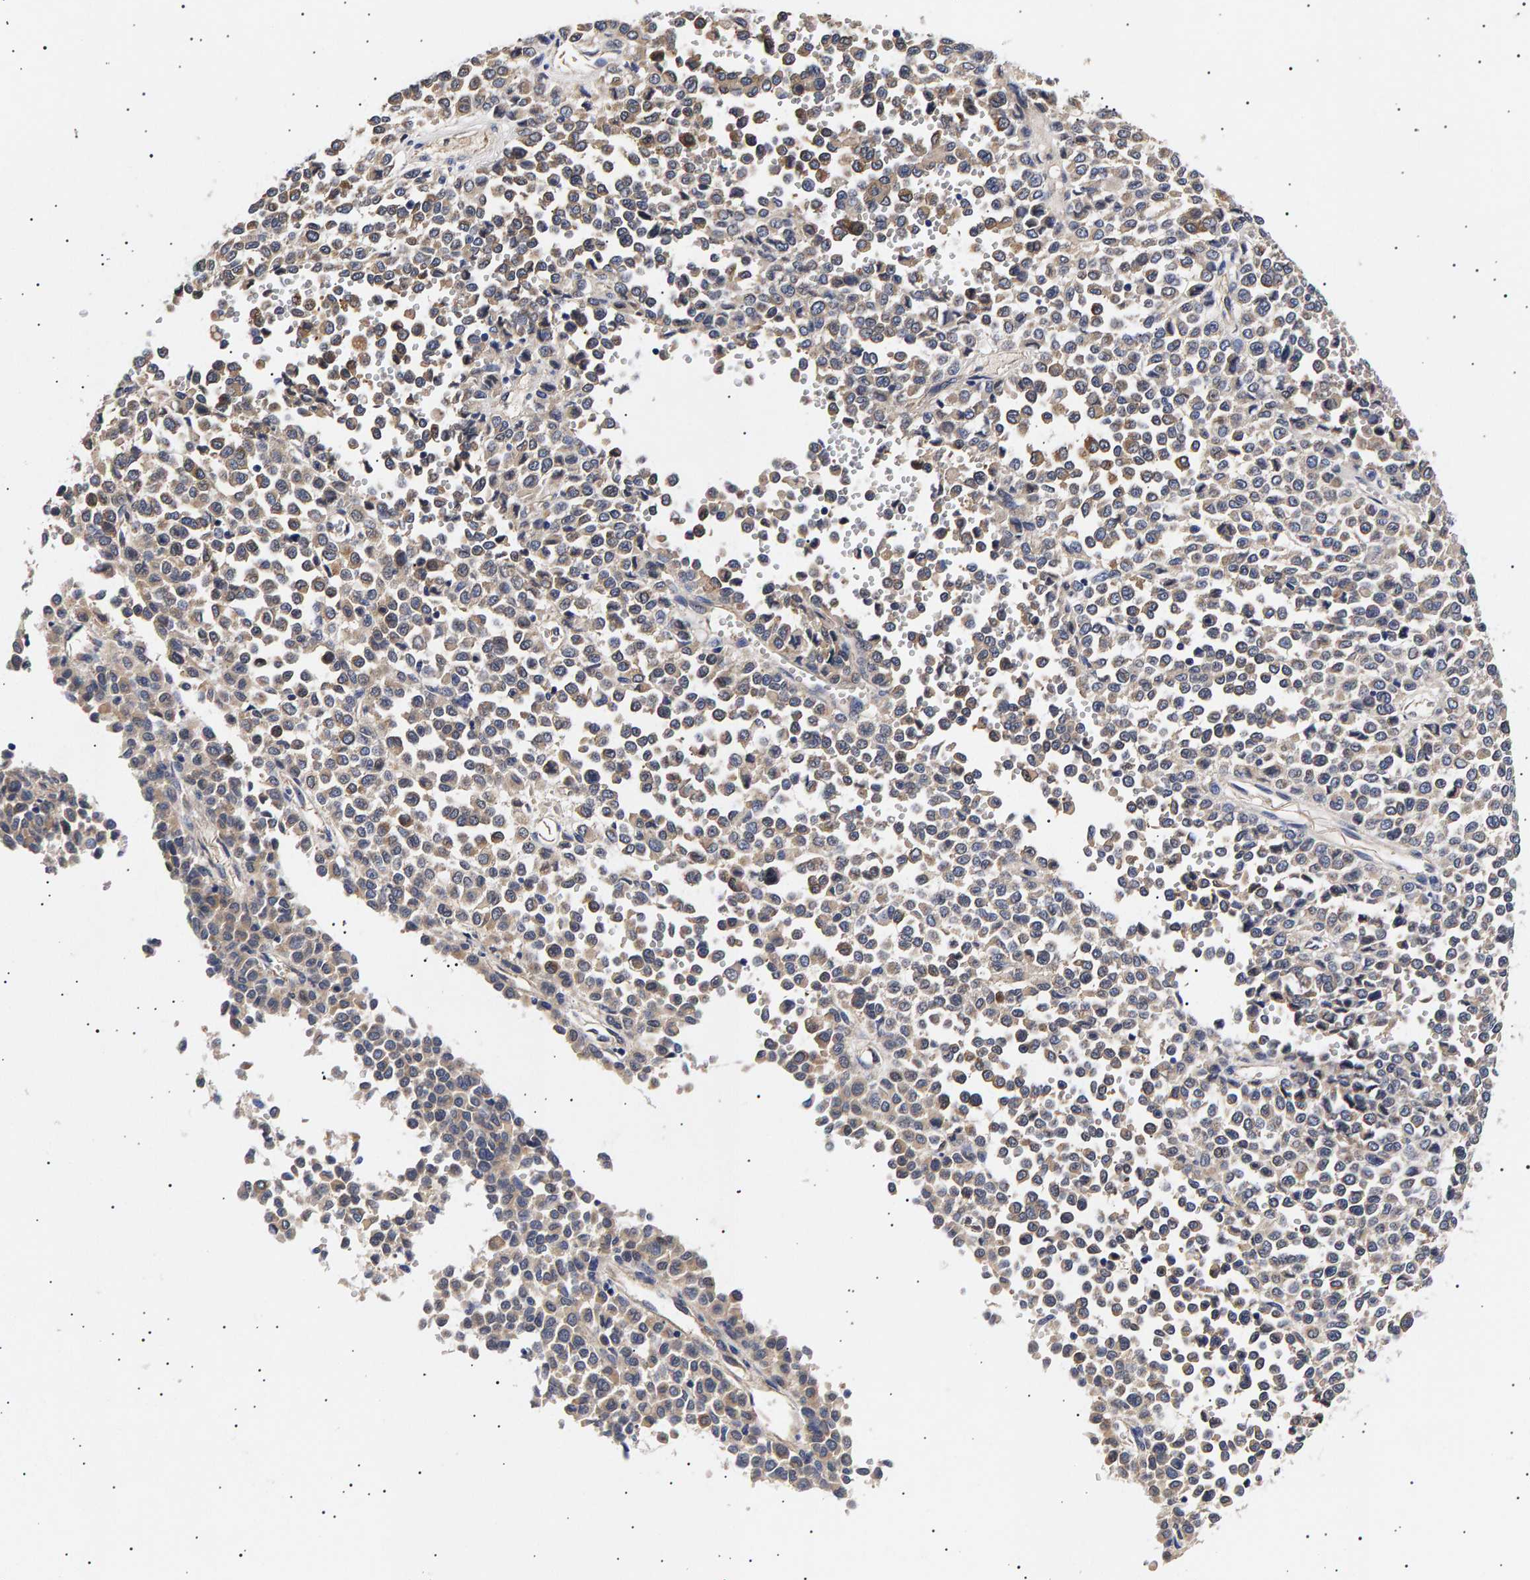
{"staining": {"intensity": "weak", "quantity": "25%-75%", "location": "cytoplasmic/membranous"}, "tissue": "melanoma", "cell_type": "Tumor cells", "image_type": "cancer", "snomed": [{"axis": "morphology", "description": "Malignant melanoma, Metastatic site"}, {"axis": "topography", "description": "Pancreas"}], "caption": "Protein expression by IHC exhibits weak cytoplasmic/membranous staining in about 25%-75% of tumor cells in melanoma.", "gene": "ANKRD40", "patient": {"sex": "female", "age": 30}}